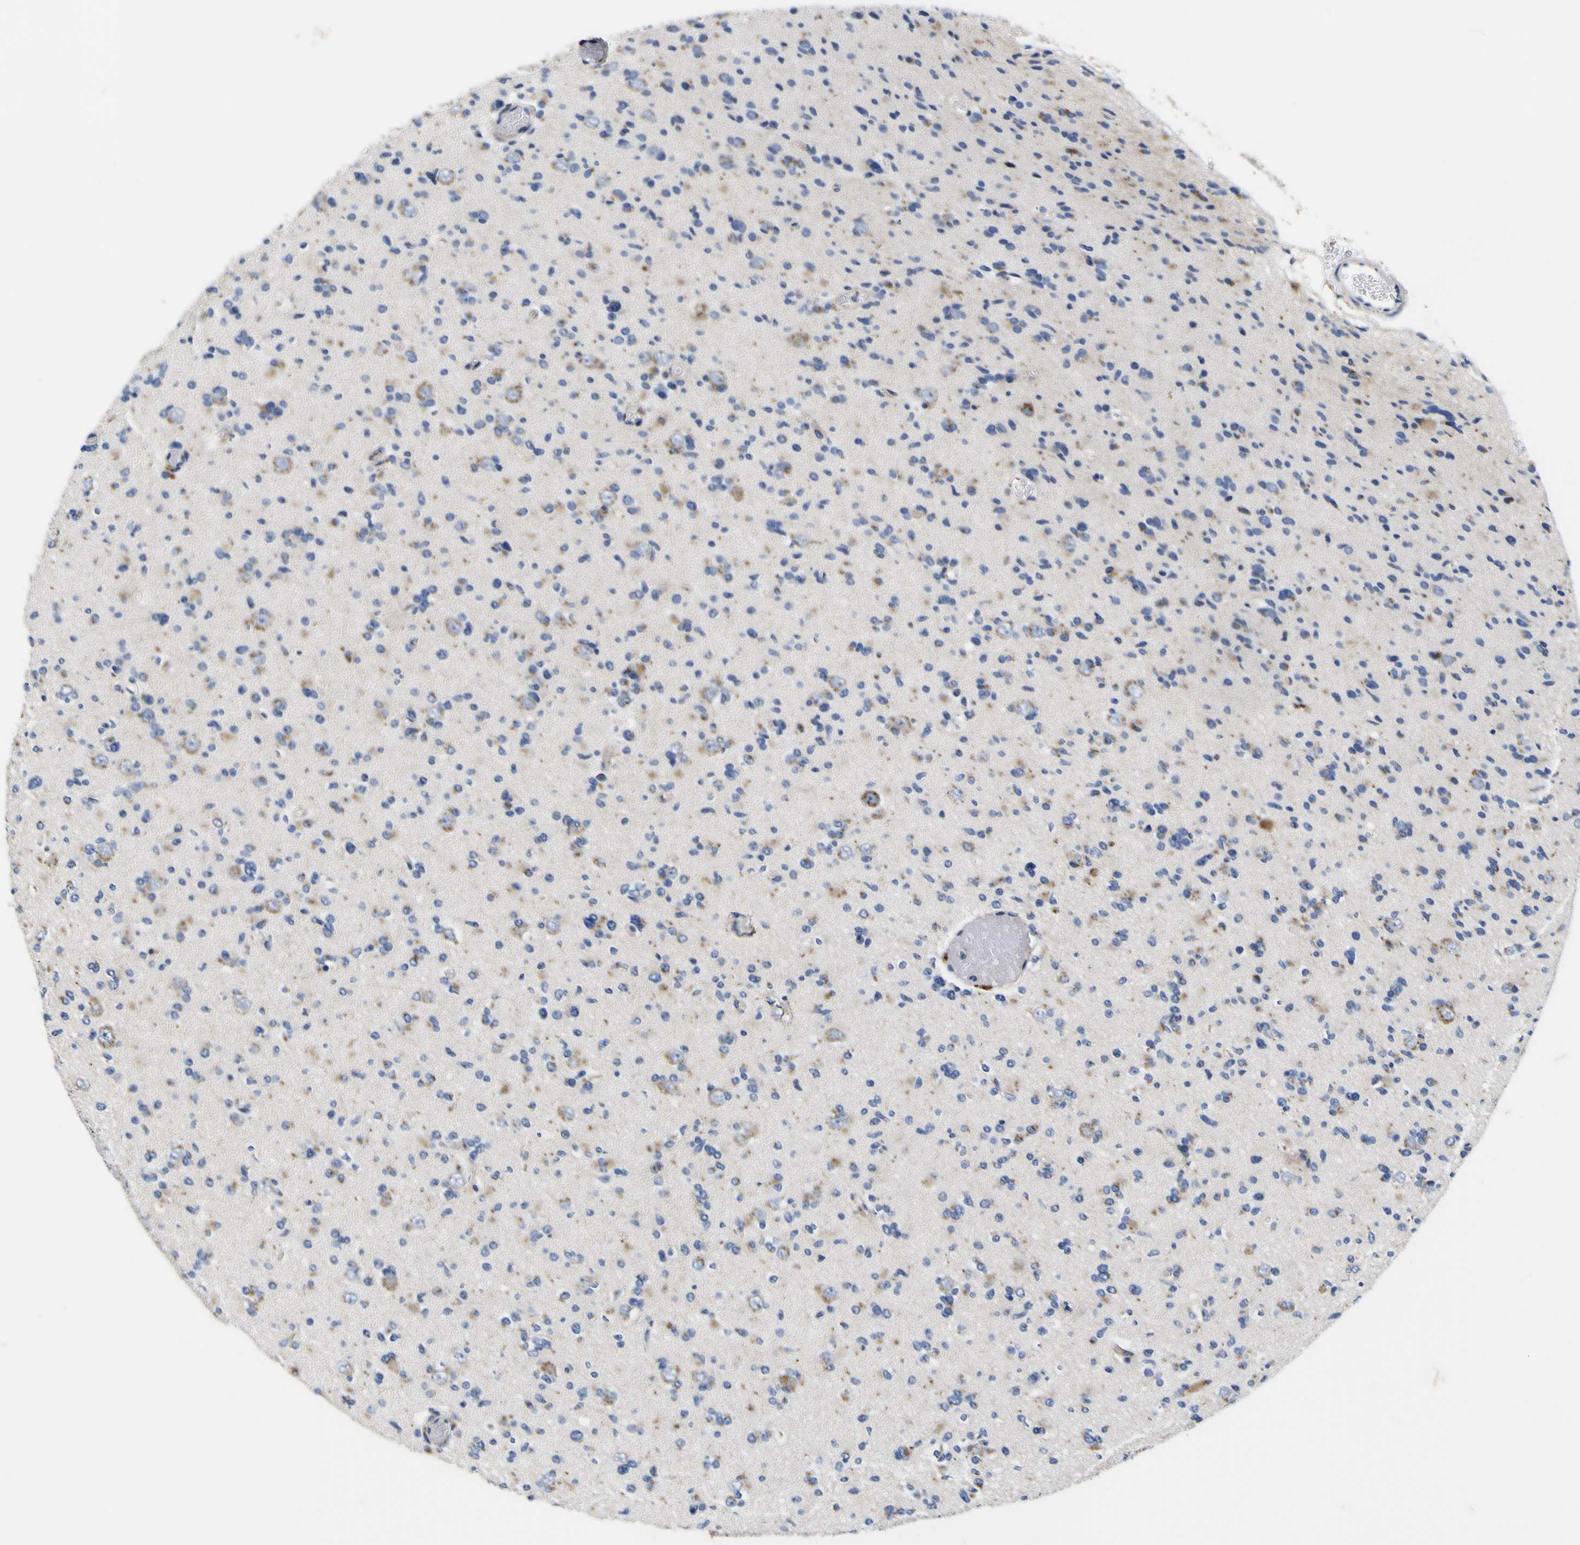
{"staining": {"intensity": "weak", "quantity": "<25%", "location": "cytoplasmic/membranous"}, "tissue": "glioma", "cell_type": "Tumor cells", "image_type": "cancer", "snomed": [{"axis": "morphology", "description": "Glioma, malignant, Low grade"}, {"axis": "topography", "description": "Brain"}], "caption": "The micrograph reveals no significant positivity in tumor cells of malignant glioma (low-grade).", "gene": "COA1", "patient": {"sex": "female", "age": 22}}